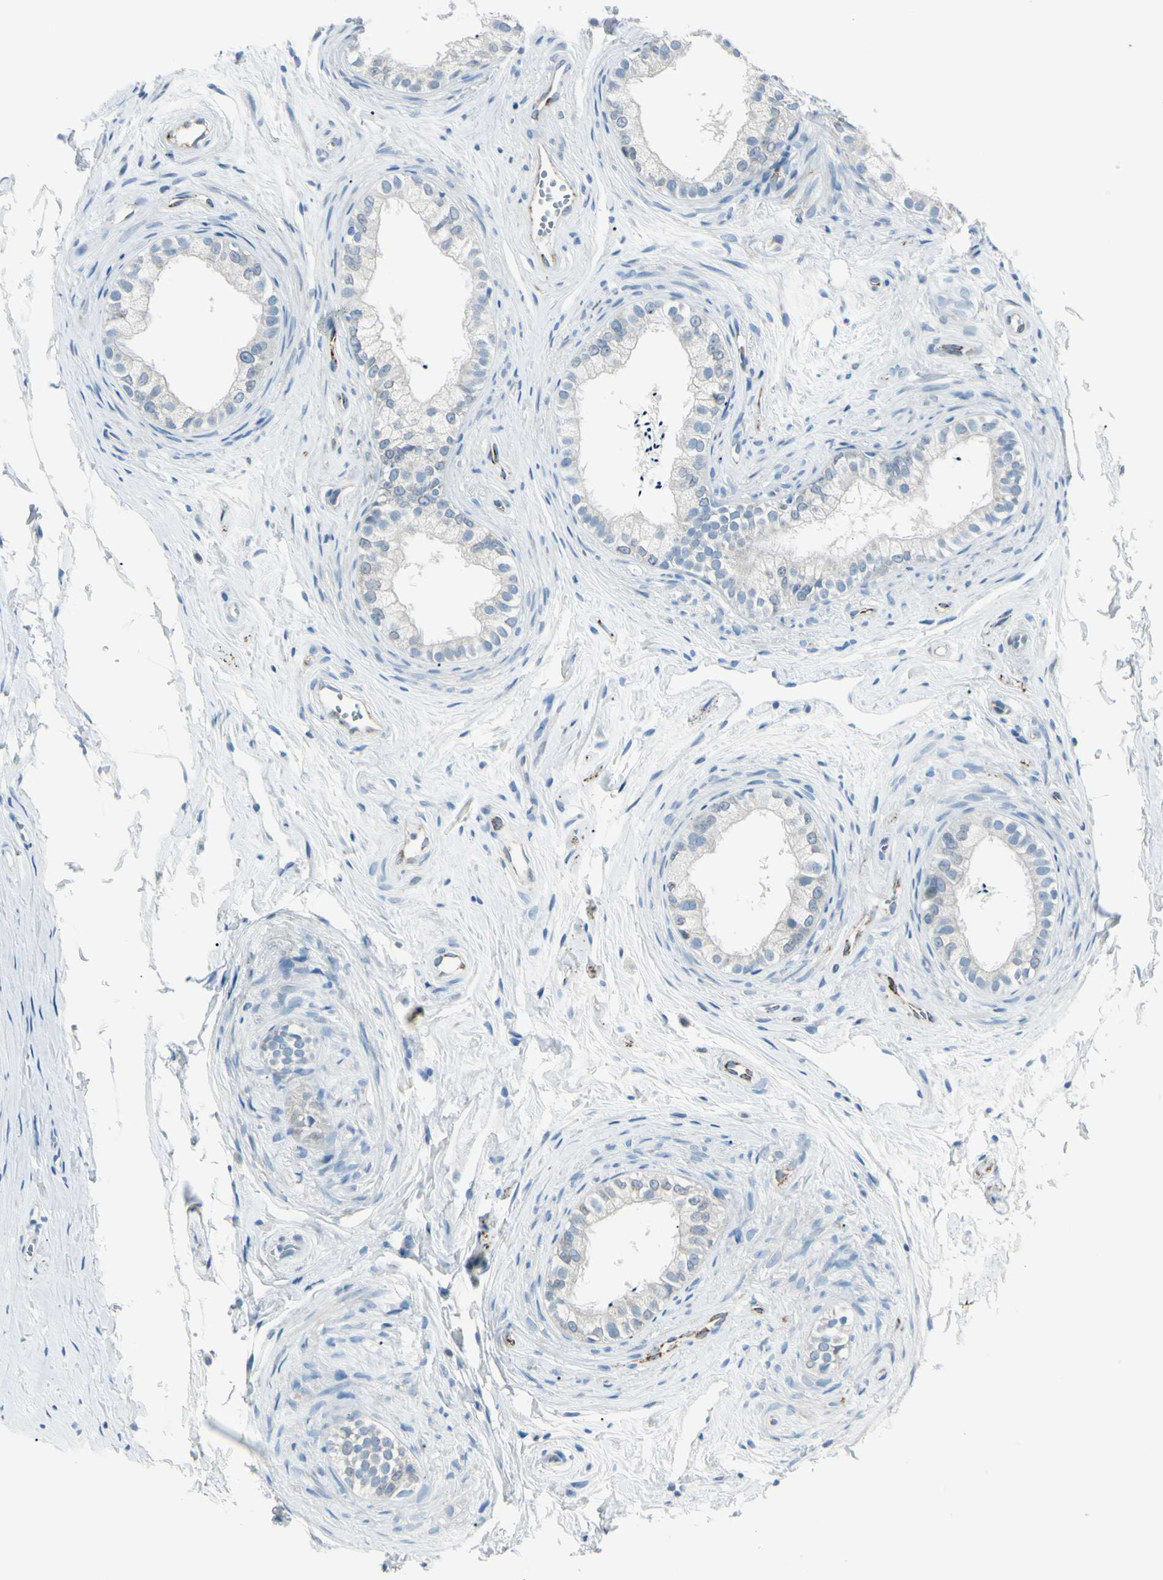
{"staining": {"intensity": "weak", "quantity": "<25%", "location": "cytoplasmic/membranous"}, "tissue": "epididymis", "cell_type": "Glandular cells", "image_type": "normal", "snomed": [{"axis": "morphology", "description": "Normal tissue, NOS"}, {"axis": "topography", "description": "Epididymis"}], "caption": "DAB immunohistochemical staining of normal human epididymis displays no significant staining in glandular cells. (DAB immunohistochemistry with hematoxylin counter stain).", "gene": "SLC6A15", "patient": {"sex": "male", "age": 56}}